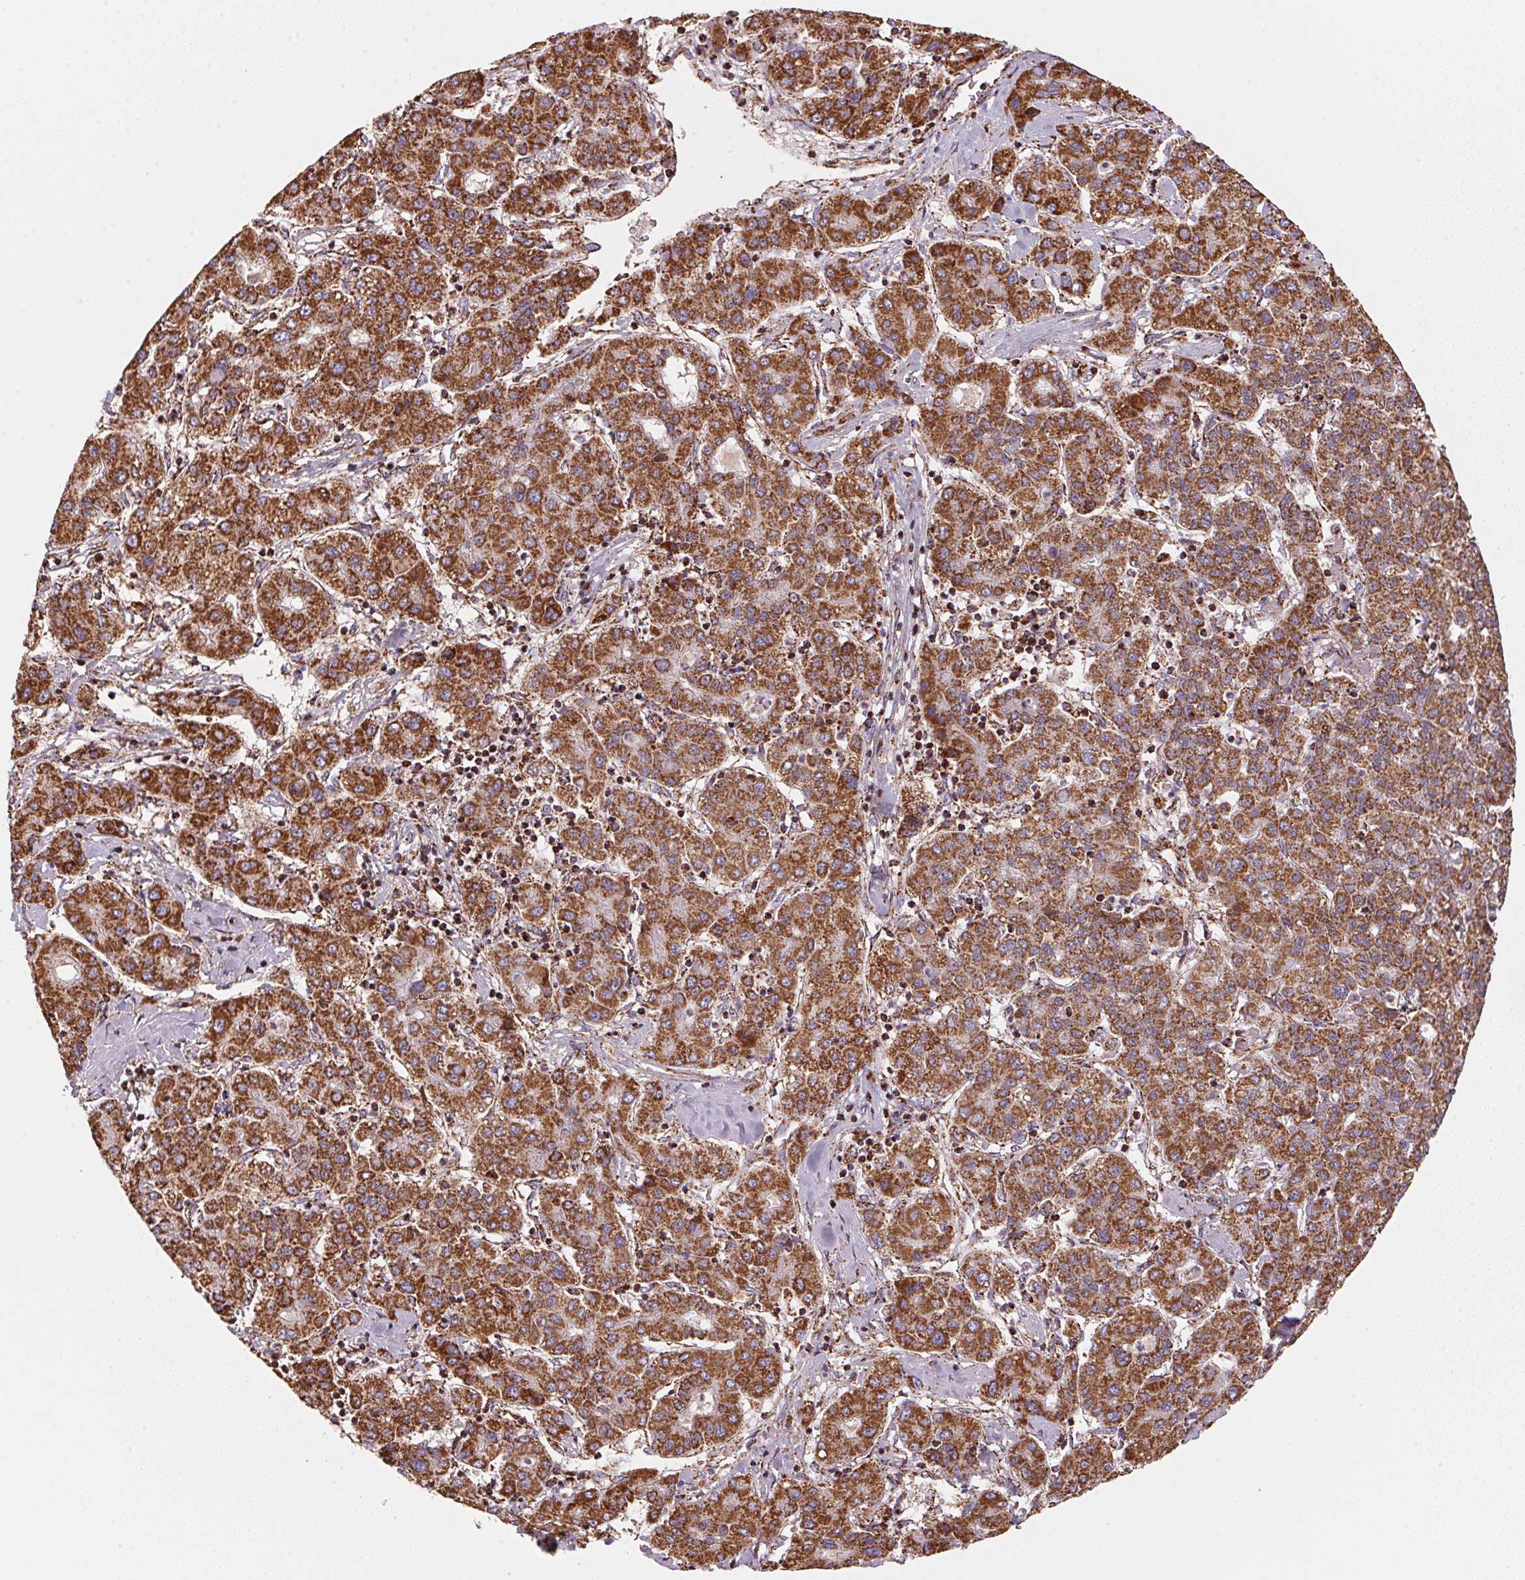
{"staining": {"intensity": "strong", "quantity": ">75%", "location": "cytoplasmic/membranous"}, "tissue": "liver cancer", "cell_type": "Tumor cells", "image_type": "cancer", "snomed": [{"axis": "morphology", "description": "Carcinoma, Hepatocellular, NOS"}, {"axis": "topography", "description": "Liver"}], "caption": "IHC micrograph of neoplastic tissue: human hepatocellular carcinoma (liver) stained using immunohistochemistry shows high levels of strong protein expression localized specifically in the cytoplasmic/membranous of tumor cells, appearing as a cytoplasmic/membranous brown color.", "gene": "NDUFS2", "patient": {"sex": "male", "age": 65}}